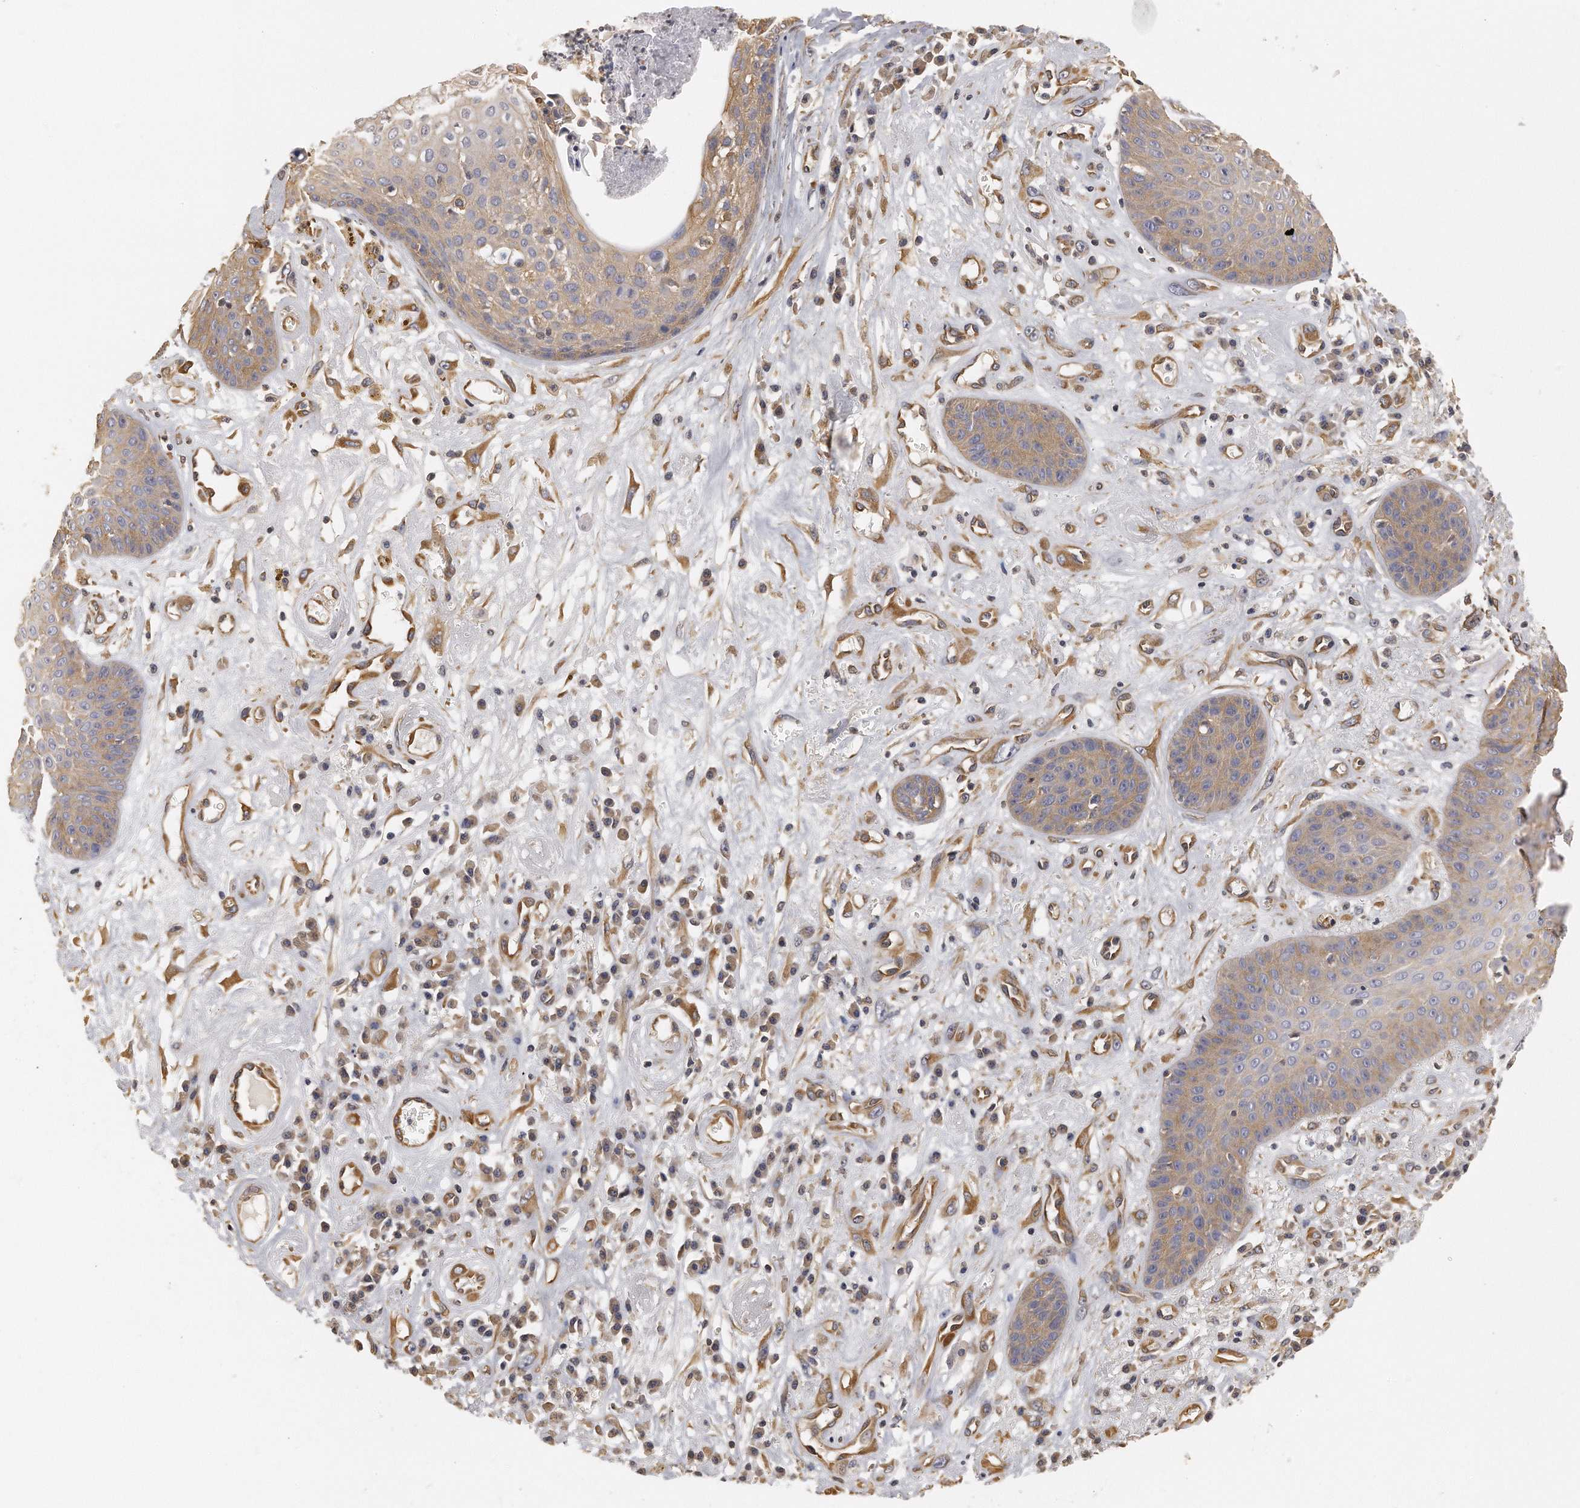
{"staining": {"intensity": "moderate", "quantity": ">75%", "location": "cytoplasmic/membranous"}, "tissue": "skin cancer", "cell_type": "Tumor cells", "image_type": "cancer", "snomed": [{"axis": "morphology", "description": "Squamous cell carcinoma, NOS"}, {"axis": "topography", "description": "Skin"}], "caption": "Human skin squamous cell carcinoma stained with a protein marker exhibits moderate staining in tumor cells.", "gene": "CHST7", "patient": {"sex": "male", "age": 65}}